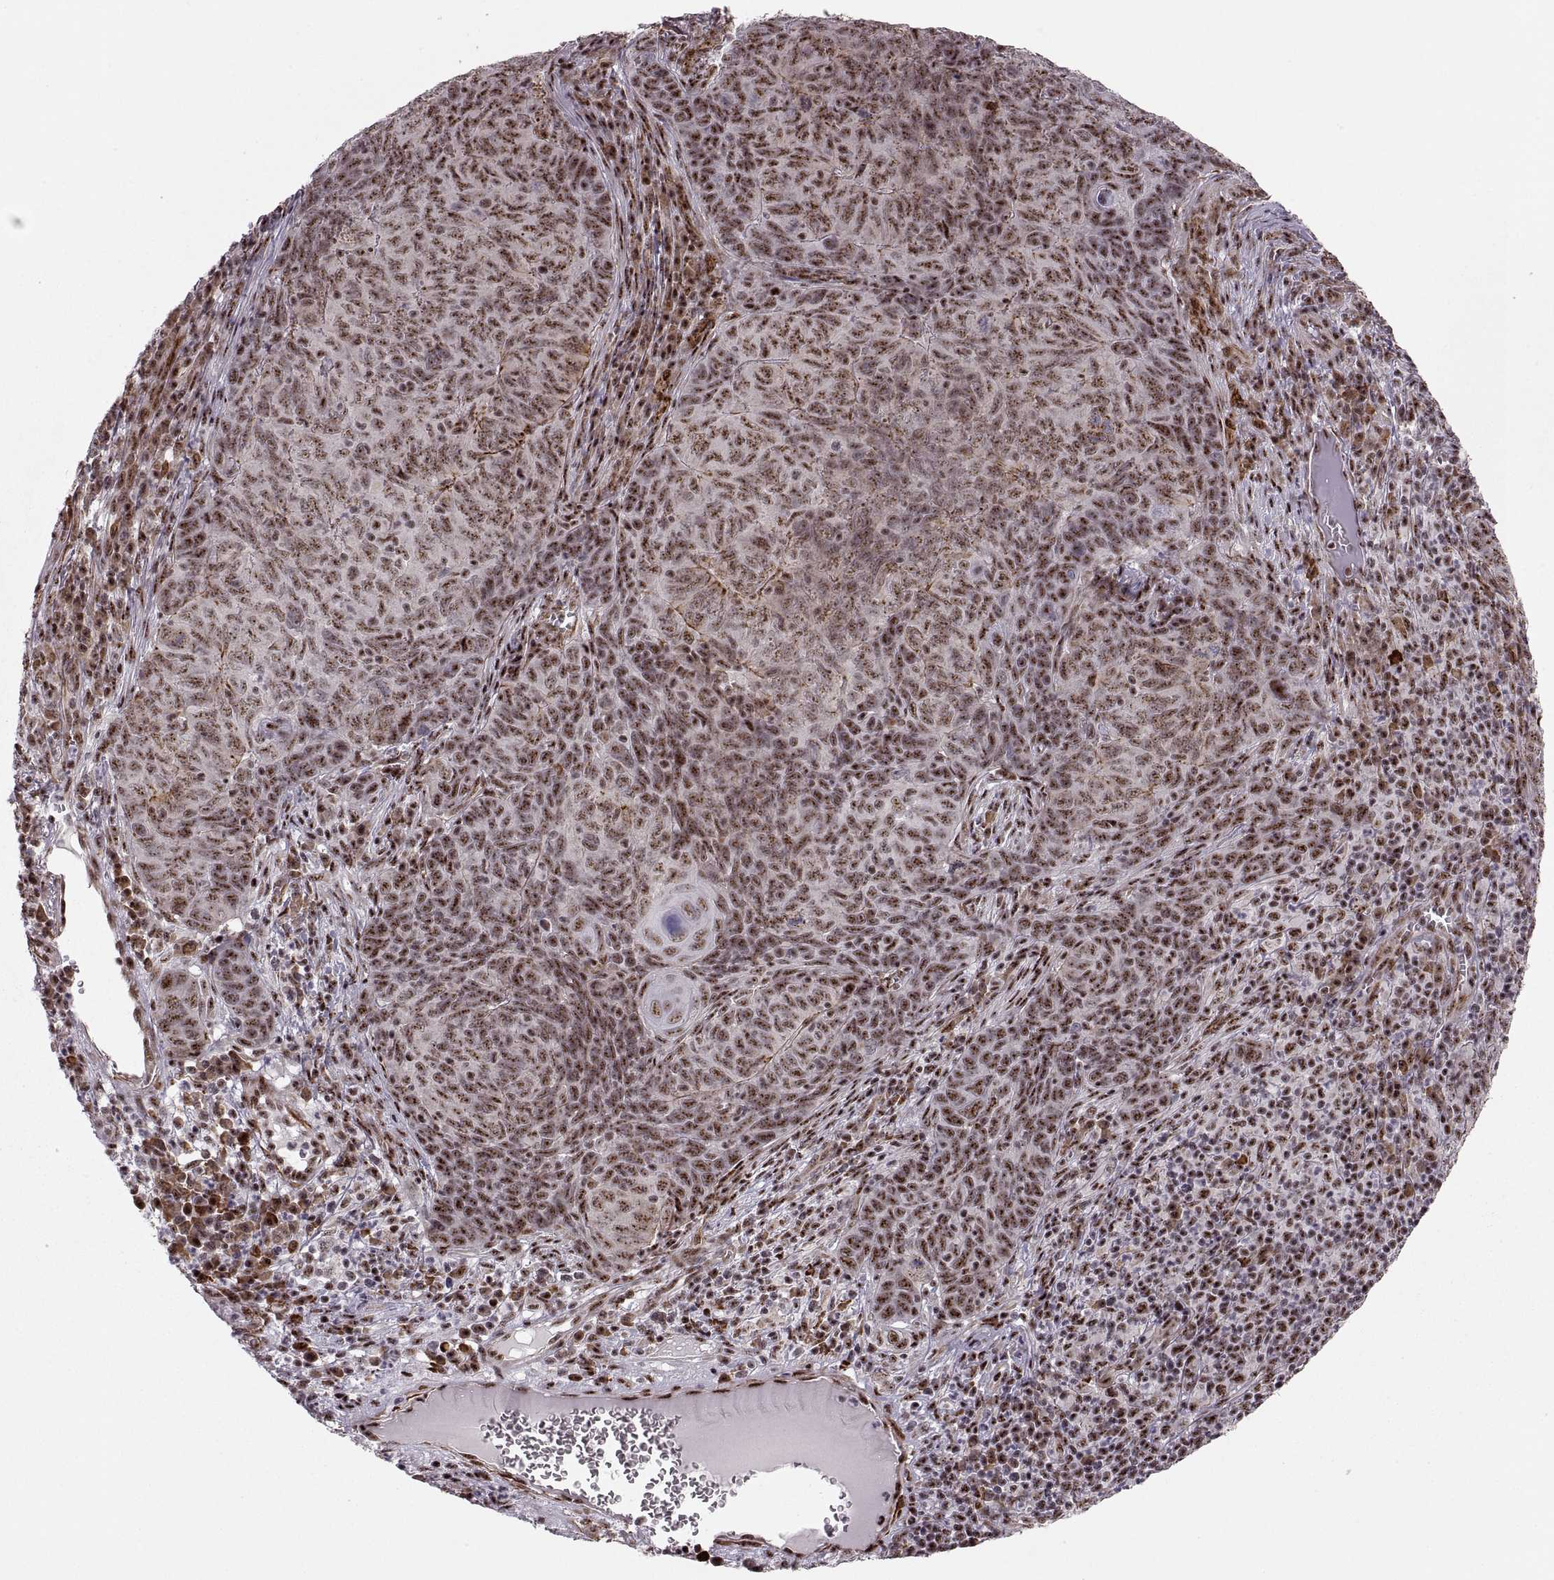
{"staining": {"intensity": "strong", "quantity": ">75%", "location": "nuclear"}, "tissue": "skin cancer", "cell_type": "Tumor cells", "image_type": "cancer", "snomed": [{"axis": "morphology", "description": "Squamous cell carcinoma, NOS"}, {"axis": "topography", "description": "Skin"}, {"axis": "topography", "description": "Anal"}], "caption": "Protein expression analysis of human skin cancer reveals strong nuclear expression in approximately >75% of tumor cells. (Stains: DAB (3,3'-diaminobenzidine) in brown, nuclei in blue, Microscopy: brightfield microscopy at high magnification).", "gene": "ZCCHC17", "patient": {"sex": "female", "age": 51}}